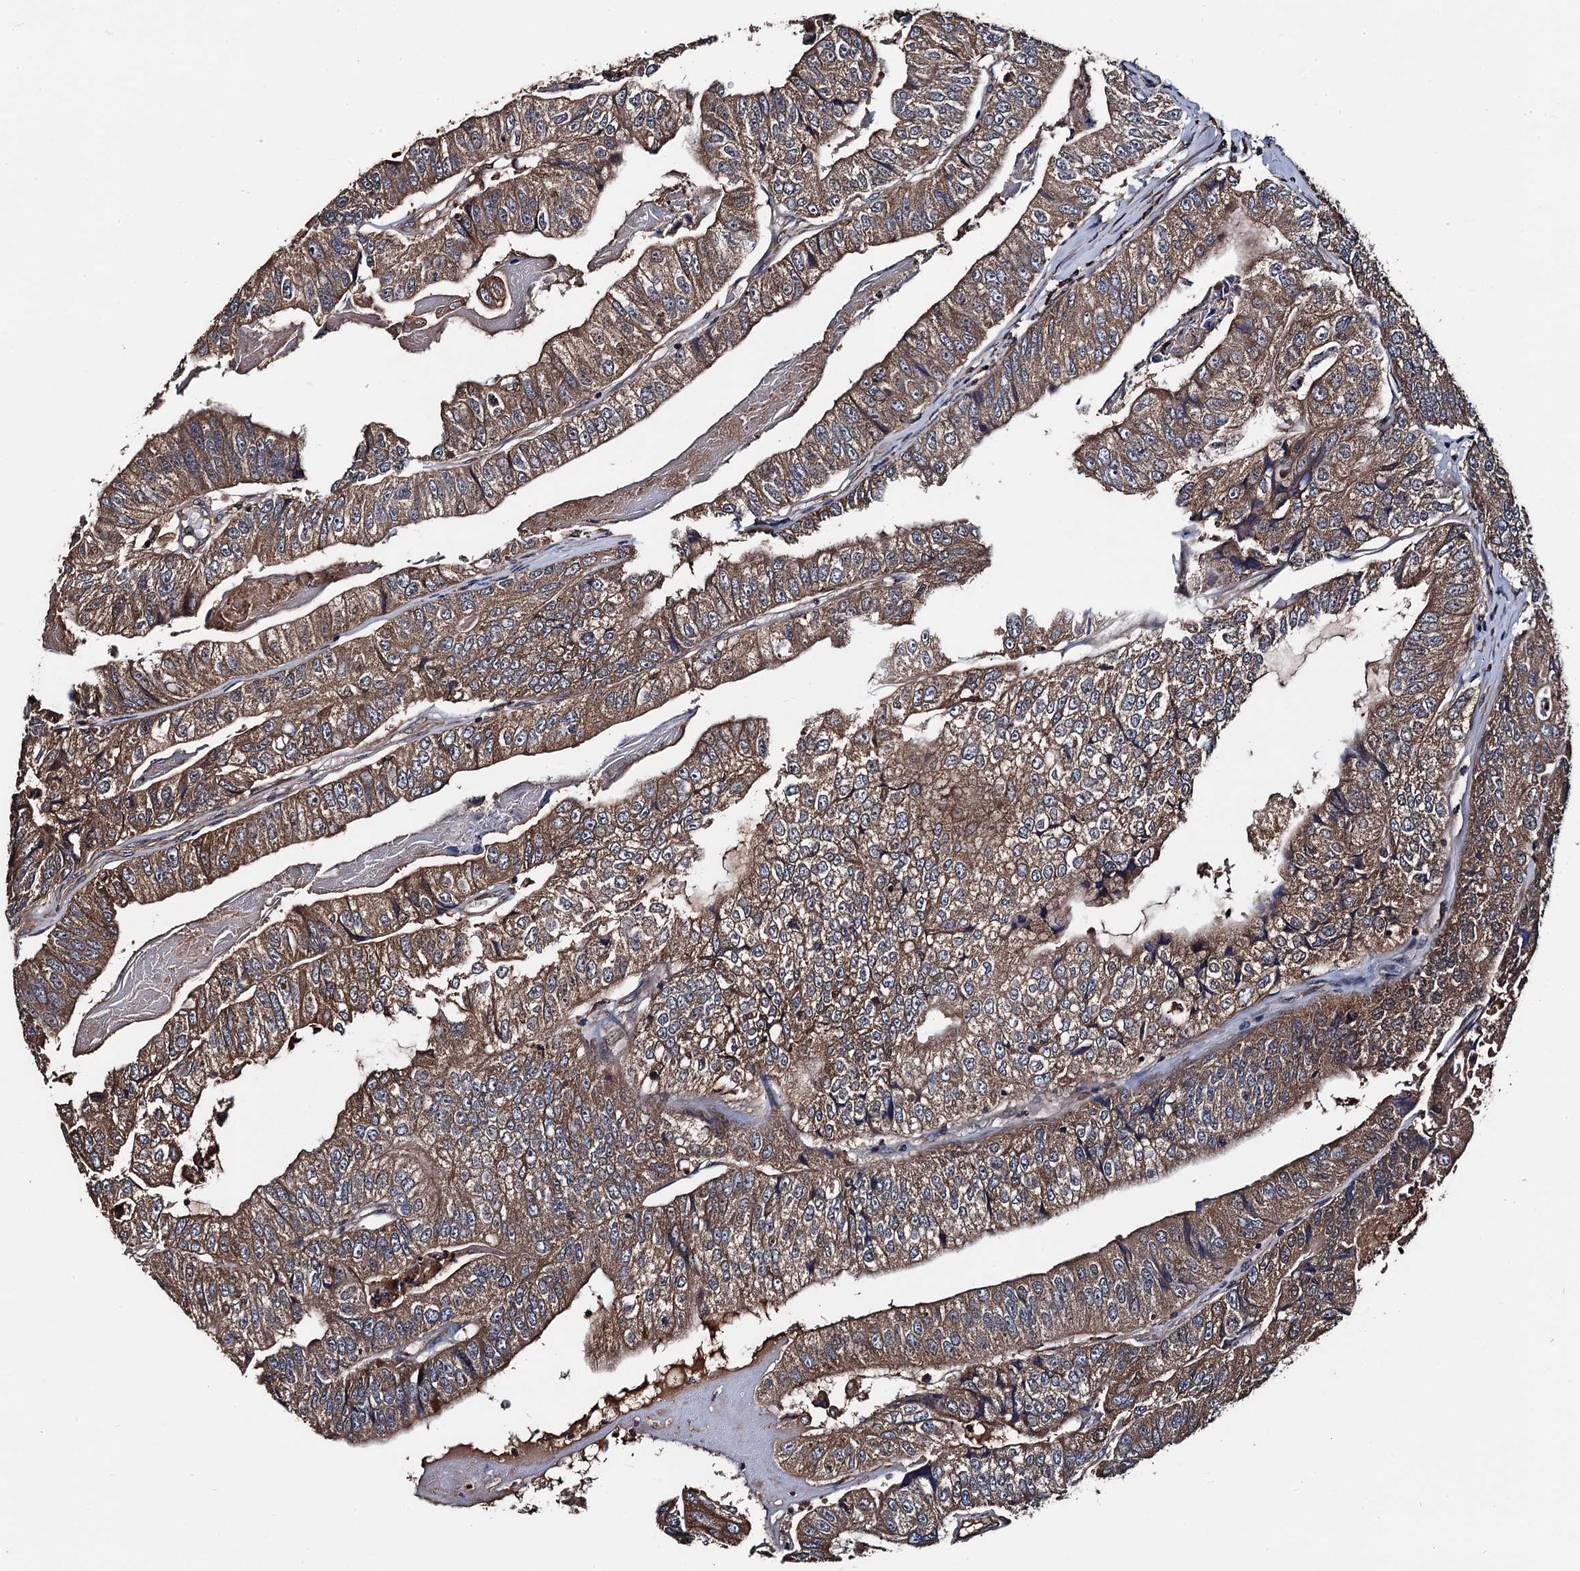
{"staining": {"intensity": "moderate", "quantity": ">75%", "location": "cytoplasmic/membranous"}, "tissue": "colorectal cancer", "cell_type": "Tumor cells", "image_type": "cancer", "snomed": [{"axis": "morphology", "description": "Adenocarcinoma, NOS"}, {"axis": "topography", "description": "Colon"}], "caption": "Protein staining exhibits moderate cytoplasmic/membranous staining in about >75% of tumor cells in adenocarcinoma (colorectal). The staining is performed using DAB (3,3'-diaminobenzidine) brown chromogen to label protein expression. The nuclei are counter-stained blue using hematoxylin.", "gene": "RGS11", "patient": {"sex": "female", "age": 67}}